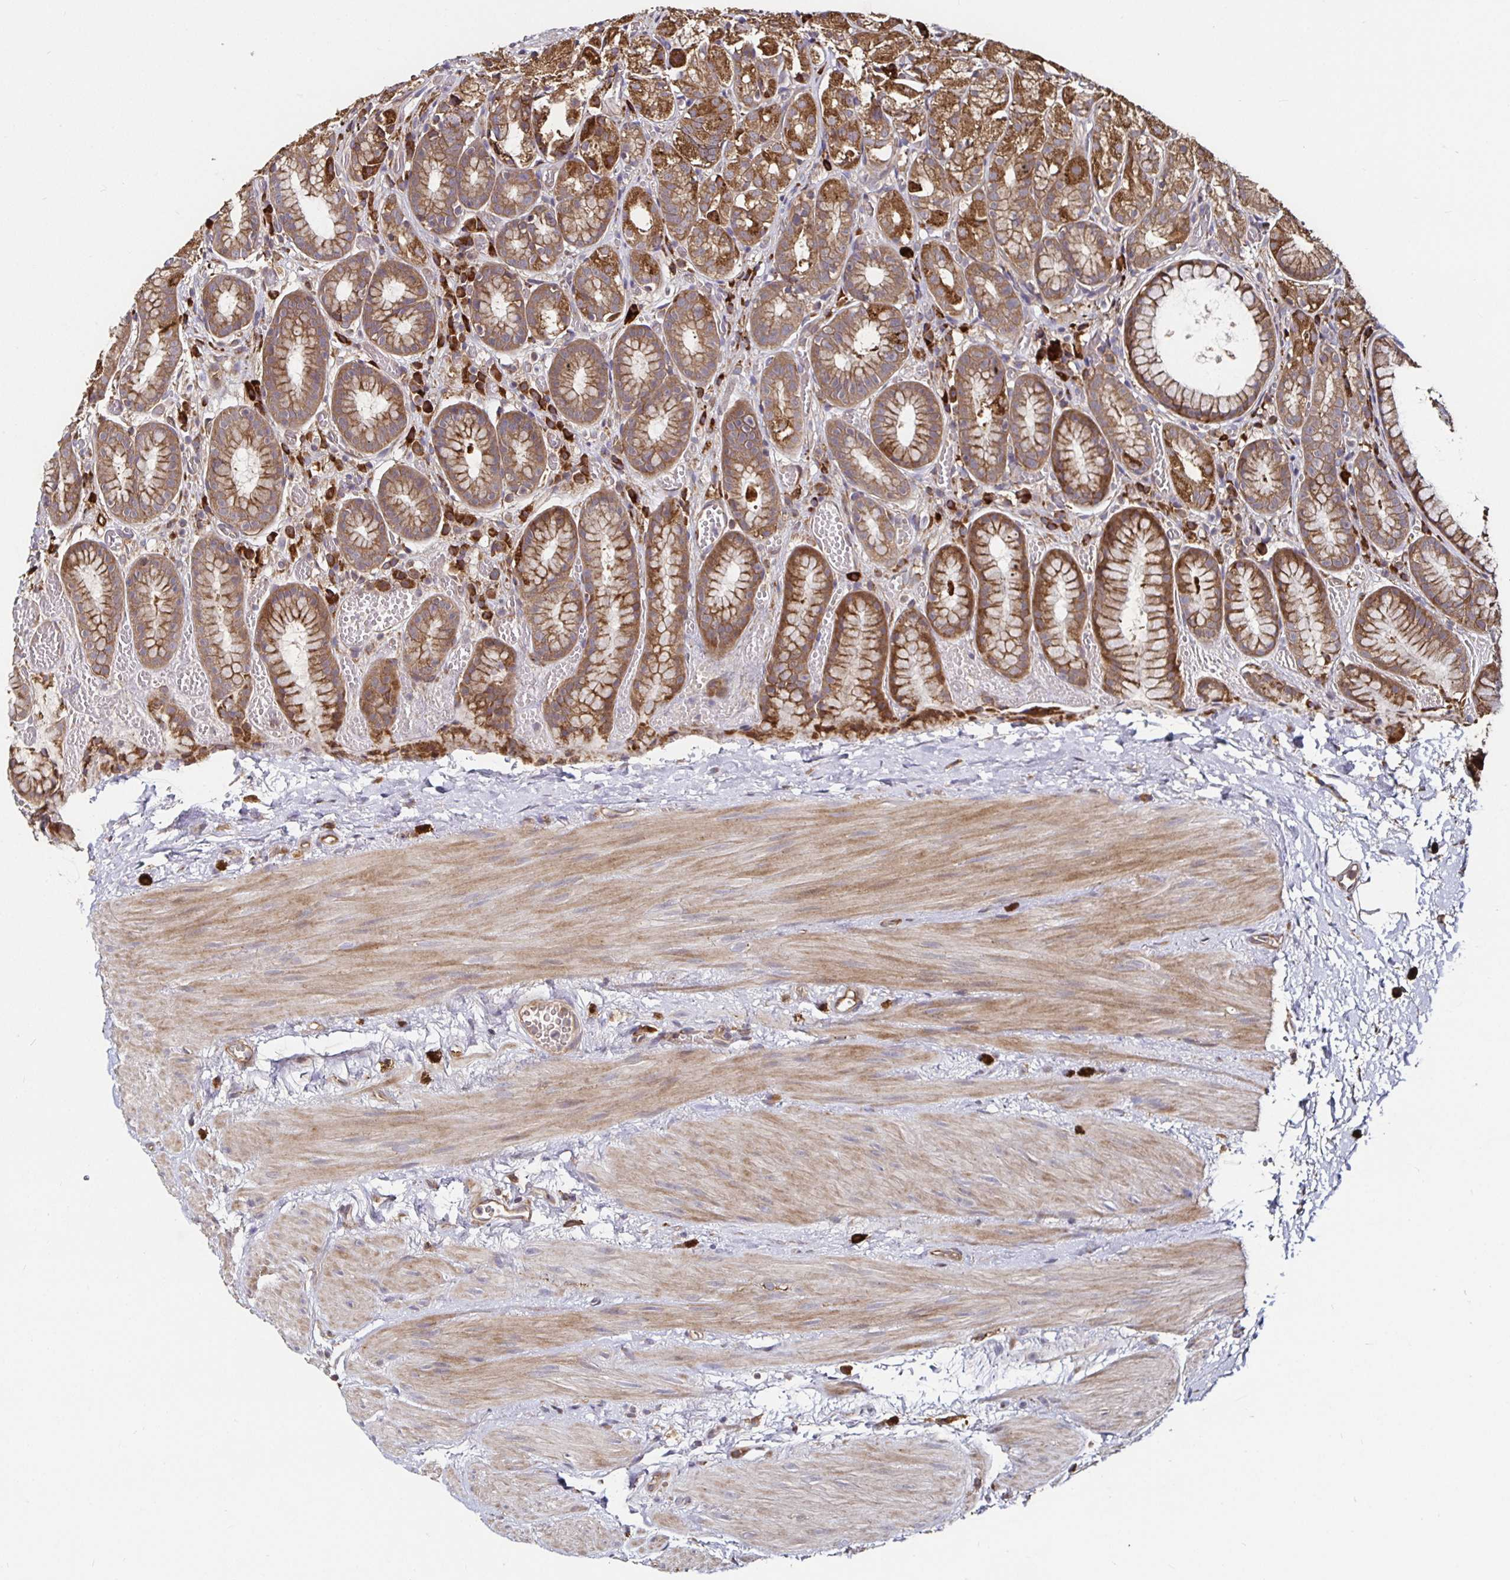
{"staining": {"intensity": "moderate", "quantity": ">75%", "location": "cytoplasmic/membranous"}, "tissue": "stomach", "cell_type": "Glandular cells", "image_type": "normal", "snomed": [{"axis": "morphology", "description": "Normal tissue, NOS"}, {"axis": "topography", "description": "Stomach"}], "caption": "A brown stain shows moderate cytoplasmic/membranous staining of a protein in glandular cells of normal stomach.", "gene": "MLST8", "patient": {"sex": "male", "age": 70}}